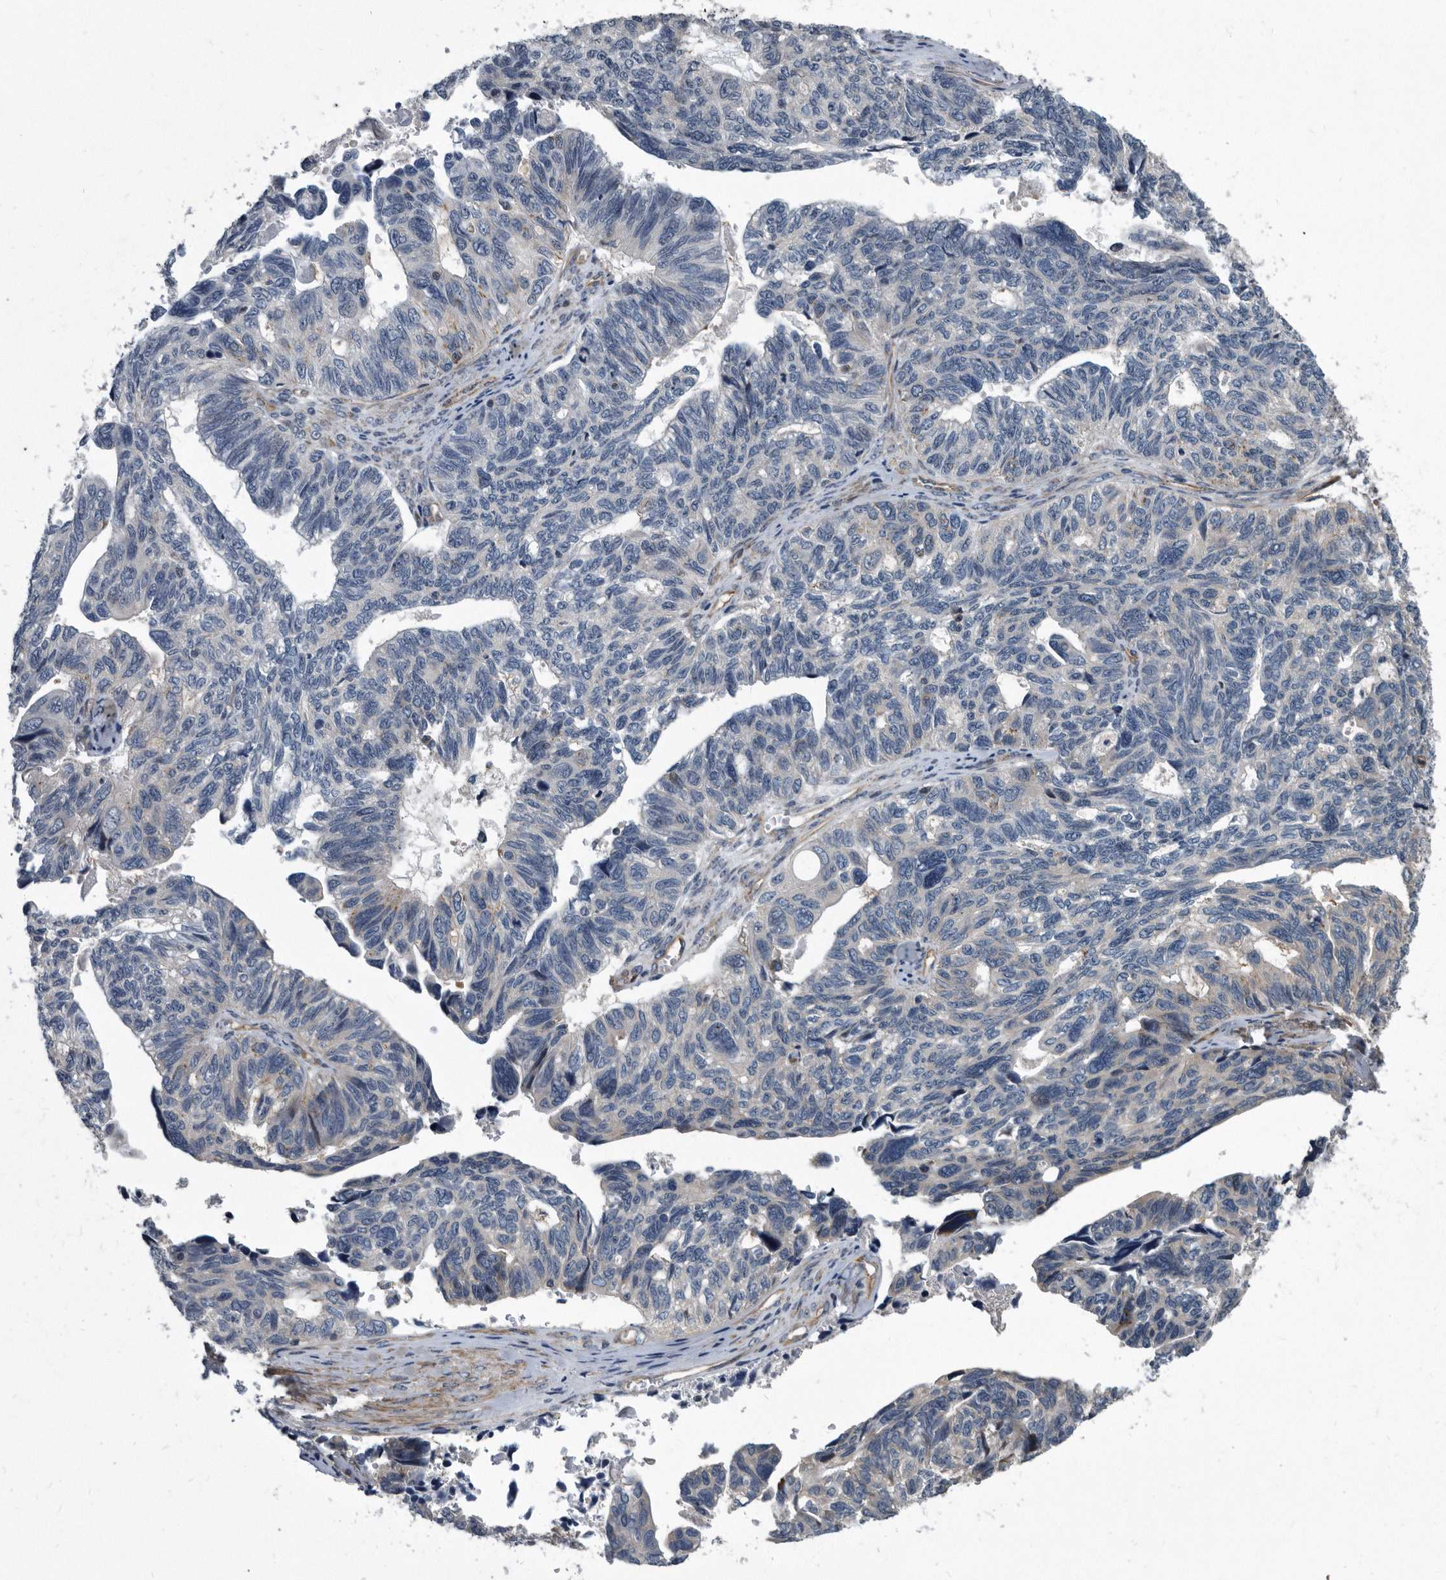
{"staining": {"intensity": "negative", "quantity": "none", "location": "none"}, "tissue": "ovarian cancer", "cell_type": "Tumor cells", "image_type": "cancer", "snomed": [{"axis": "morphology", "description": "Cystadenocarcinoma, serous, NOS"}, {"axis": "topography", "description": "Ovary"}], "caption": "Tumor cells are negative for protein expression in human serous cystadenocarcinoma (ovarian).", "gene": "ARMCX1", "patient": {"sex": "female", "age": 79}}